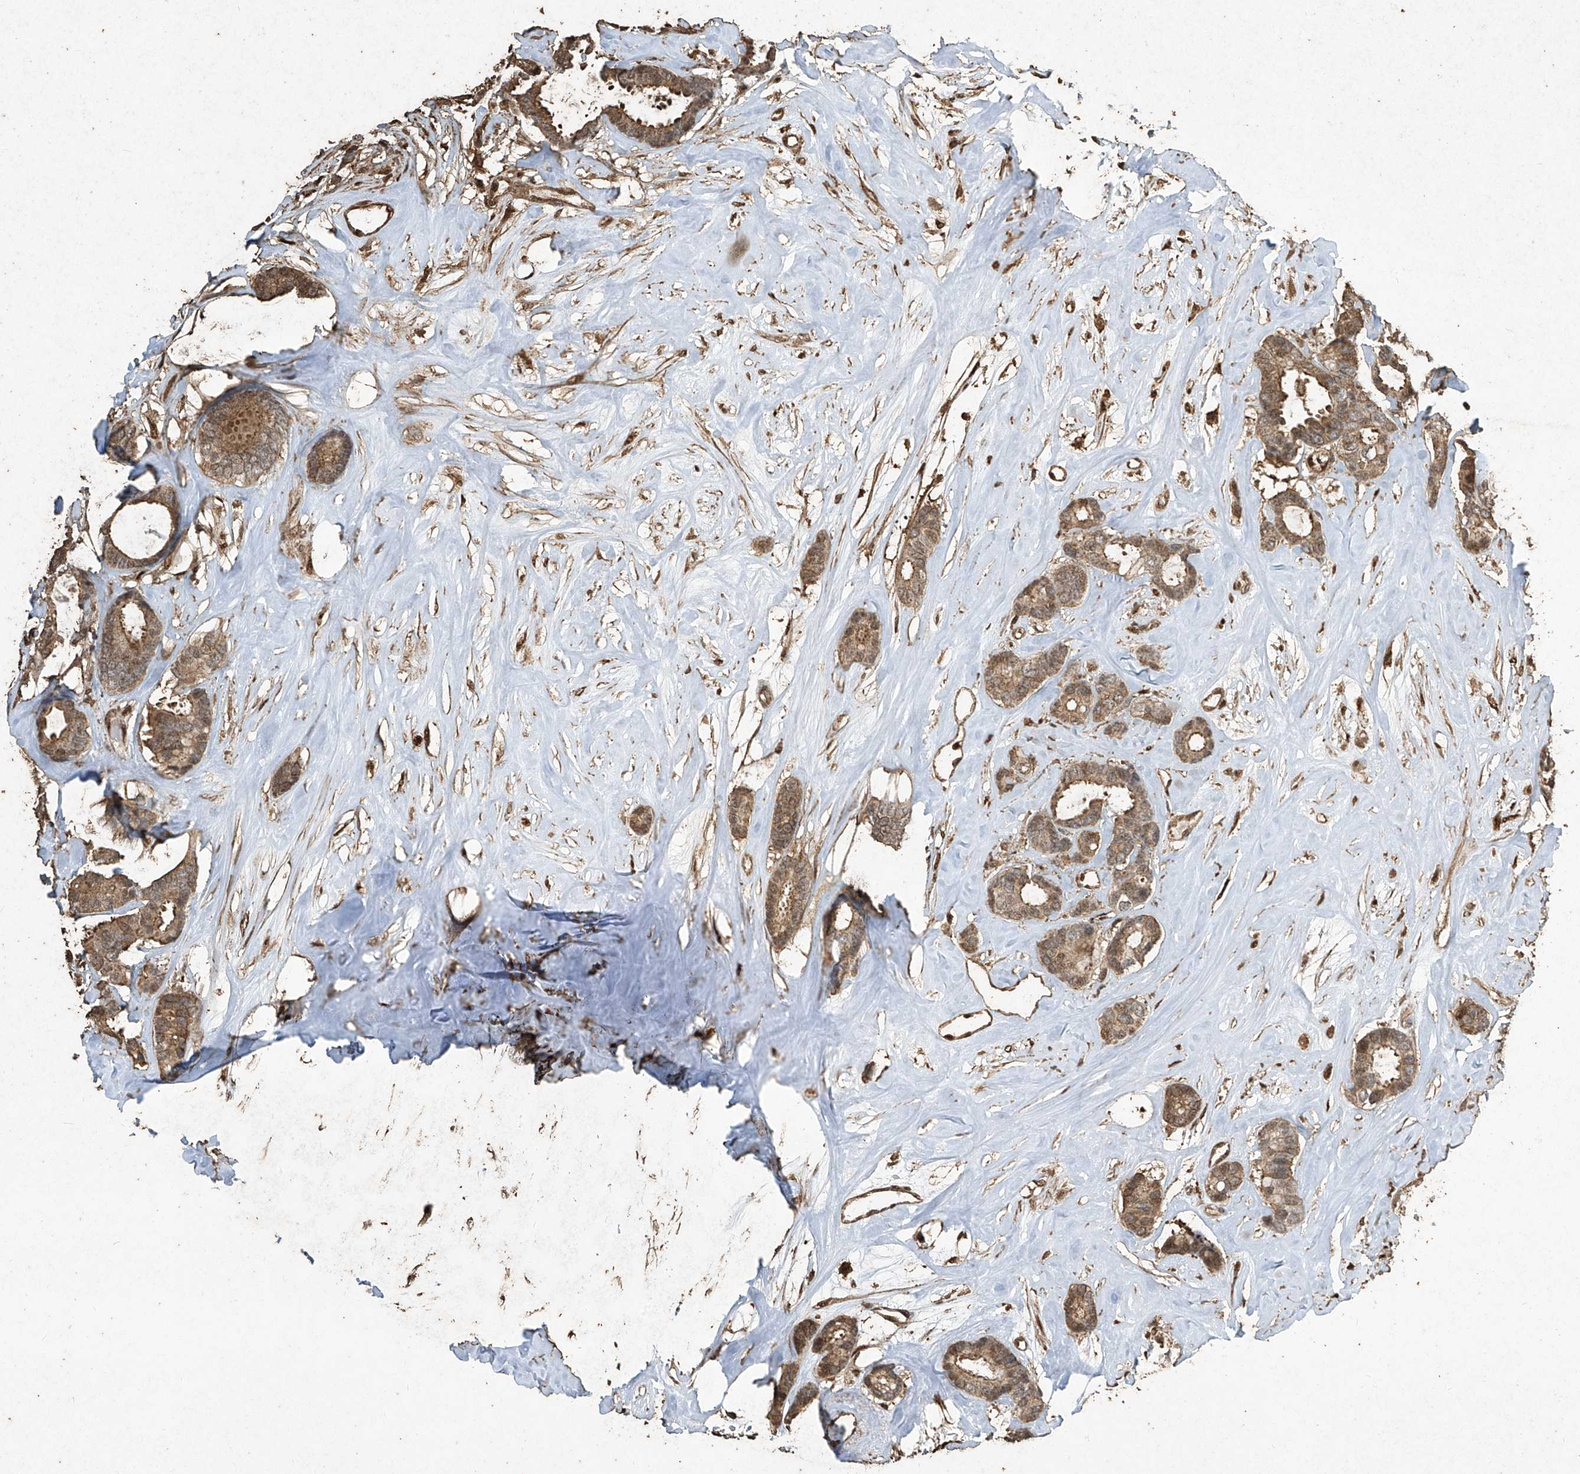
{"staining": {"intensity": "moderate", "quantity": ">75%", "location": "cytoplasmic/membranous"}, "tissue": "breast cancer", "cell_type": "Tumor cells", "image_type": "cancer", "snomed": [{"axis": "morphology", "description": "Duct carcinoma"}, {"axis": "topography", "description": "Breast"}], "caption": "Intraductal carcinoma (breast) stained with DAB (3,3'-diaminobenzidine) IHC reveals medium levels of moderate cytoplasmic/membranous staining in approximately >75% of tumor cells. Immunohistochemistry stains the protein of interest in brown and the nuclei are stained blue.", "gene": "ERBB3", "patient": {"sex": "female", "age": 87}}